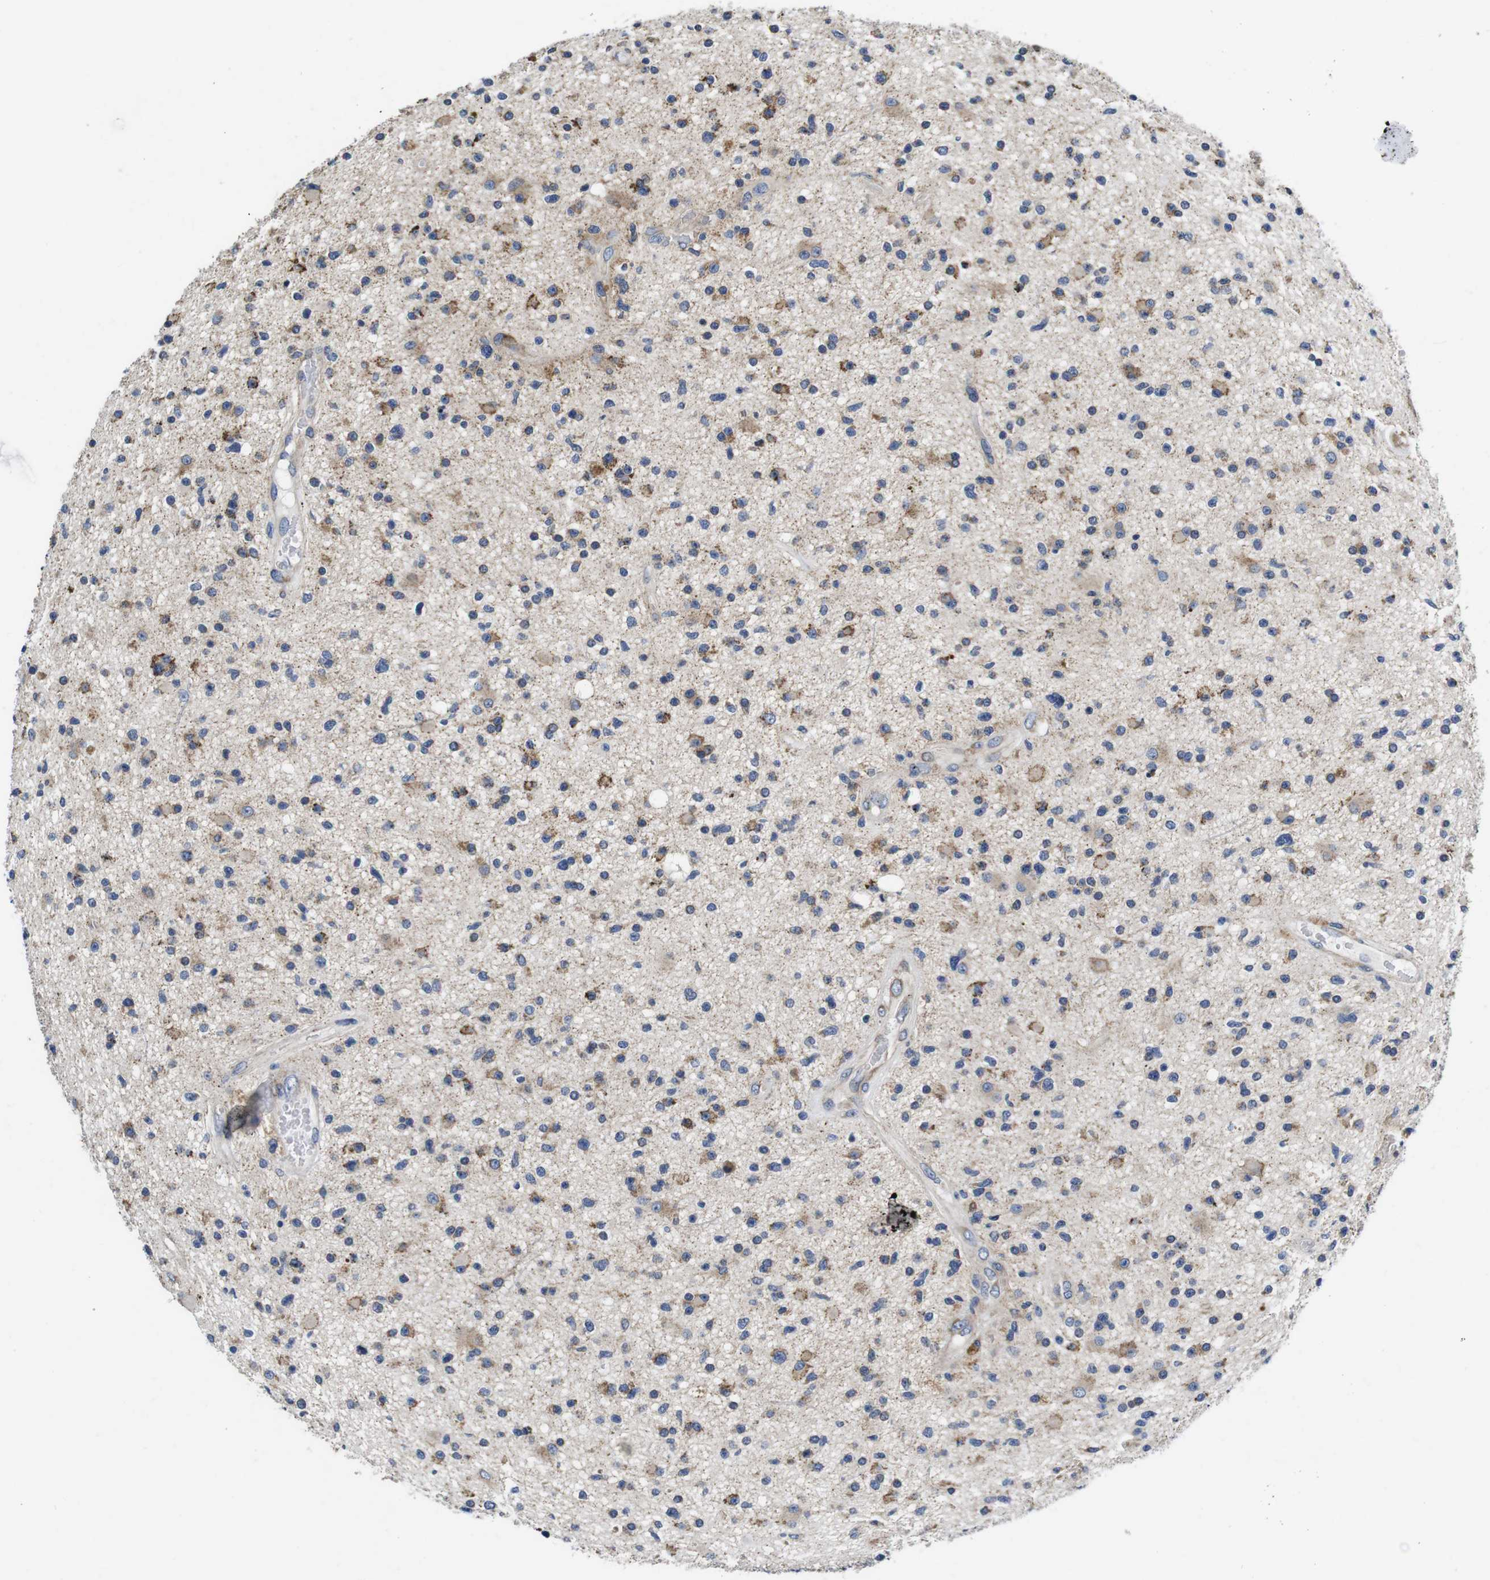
{"staining": {"intensity": "moderate", "quantity": ">75%", "location": "cytoplasmic/membranous"}, "tissue": "glioma", "cell_type": "Tumor cells", "image_type": "cancer", "snomed": [{"axis": "morphology", "description": "Glioma, malignant, High grade"}, {"axis": "topography", "description": "Brain"}], "caption": "Moderate cytoplasmic/membranous positivity for a protein is present in about >75% of tumor cells of glioma using immunohistochemistry.", "gene": "MARCHF7", "patient": {"sex": "male", "age": 33}}